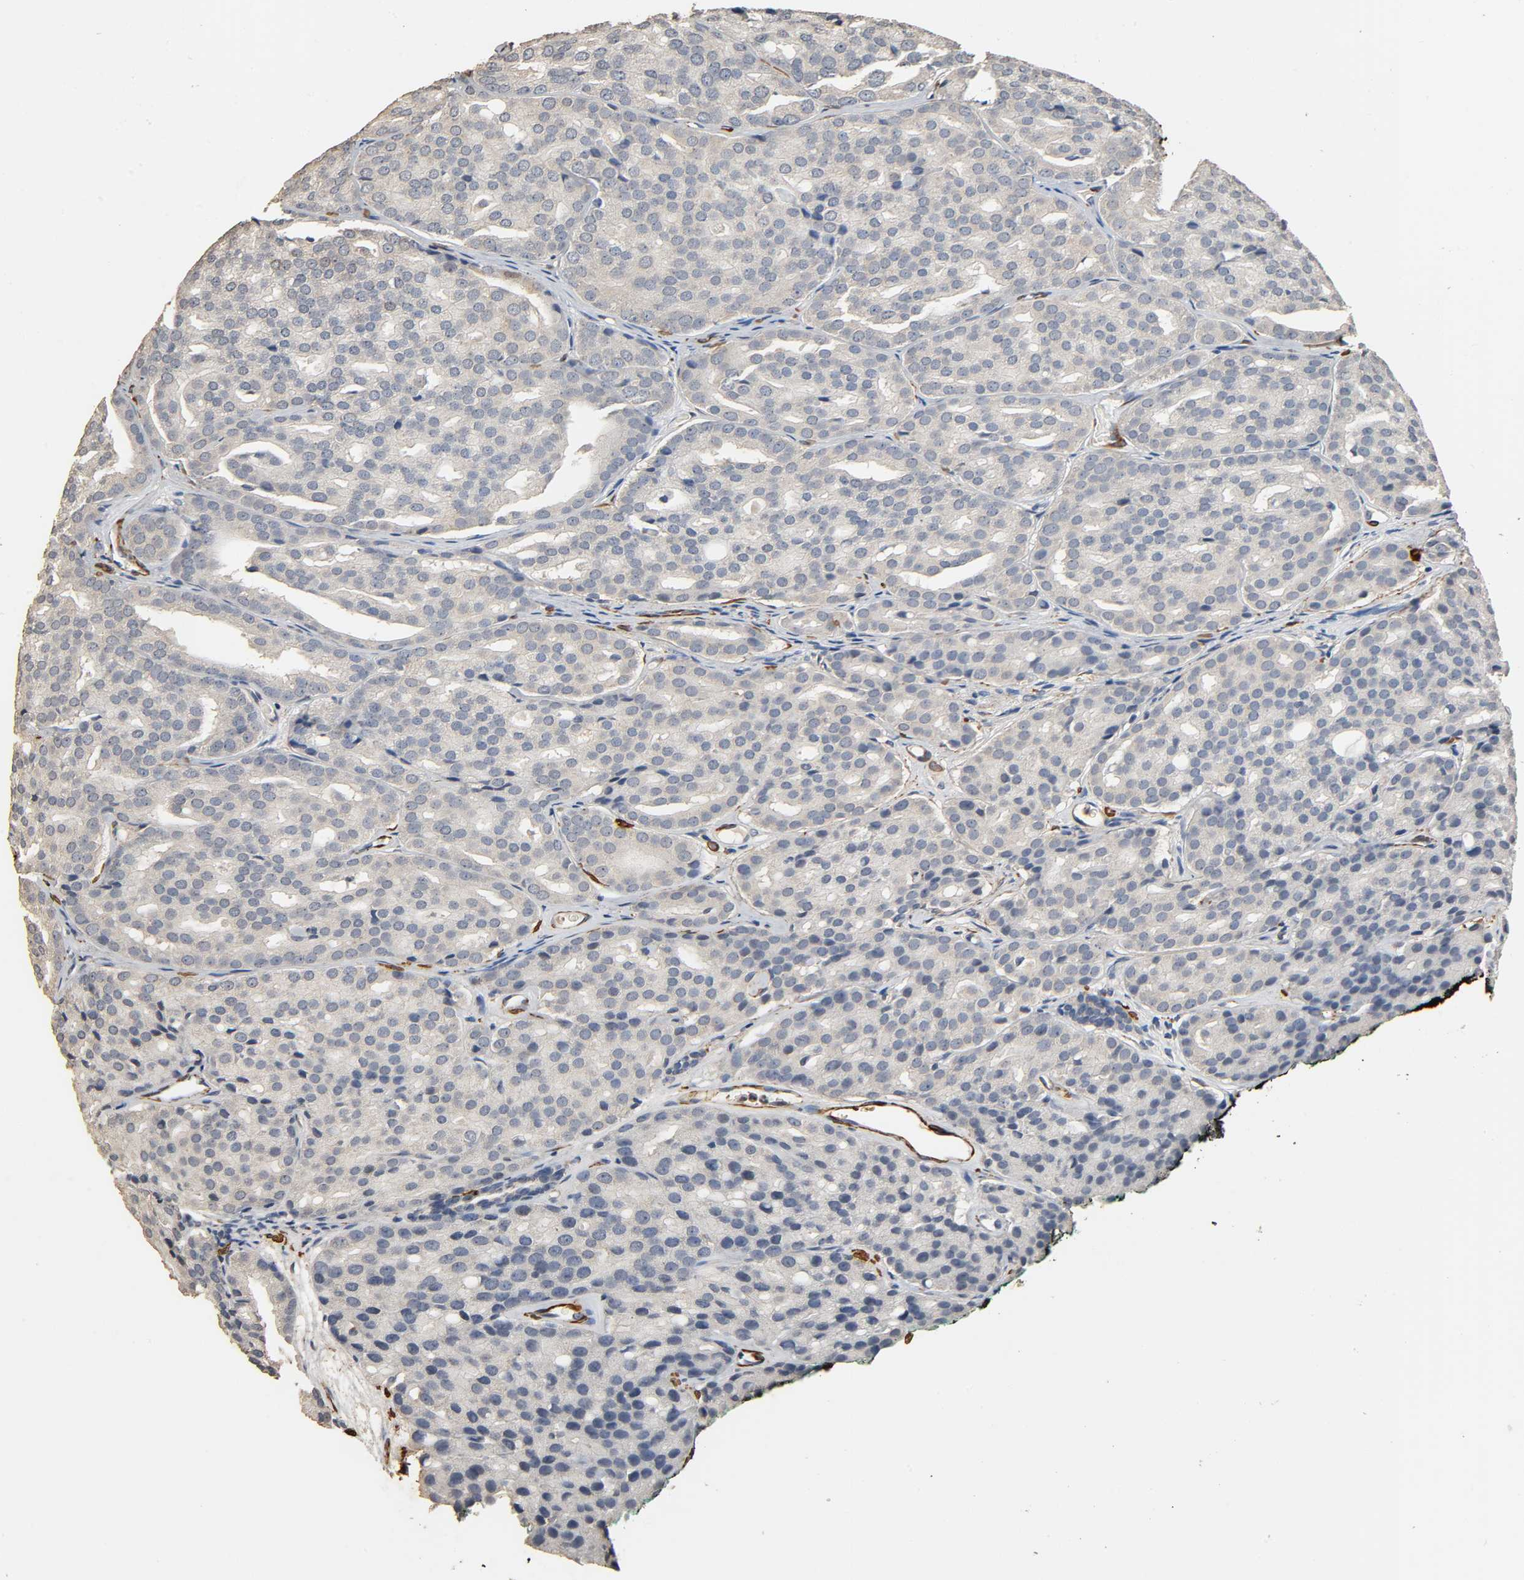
{"staining": {"intensity": "weak", "quantity": ">75%", "location": "cytoplasmic/membranous"}, "tissue": "prostate cancer", "cell_type": "Tumor cells", "image_type": "cancer", "snomed": [{"axis": "morphology", "description": "Adenocarcinoma, High grade"}, {"axis": "topography", "description": "Prostate"}], "caption": "Immunohistochemistry (IHC) micrograph of neoplastic tissue: human adenocarcinoma (high-grade) (prostate) stained using immunohistochemistry (IHC) demonstrates low levels of weak protein expression localized specifically in the cytoplasmic/membranous of tumor cells, appearing as a cytoplasmic/membranous brown color.", "gene": "GSTA3", "patient": {"sex": "male", "age": 64}}